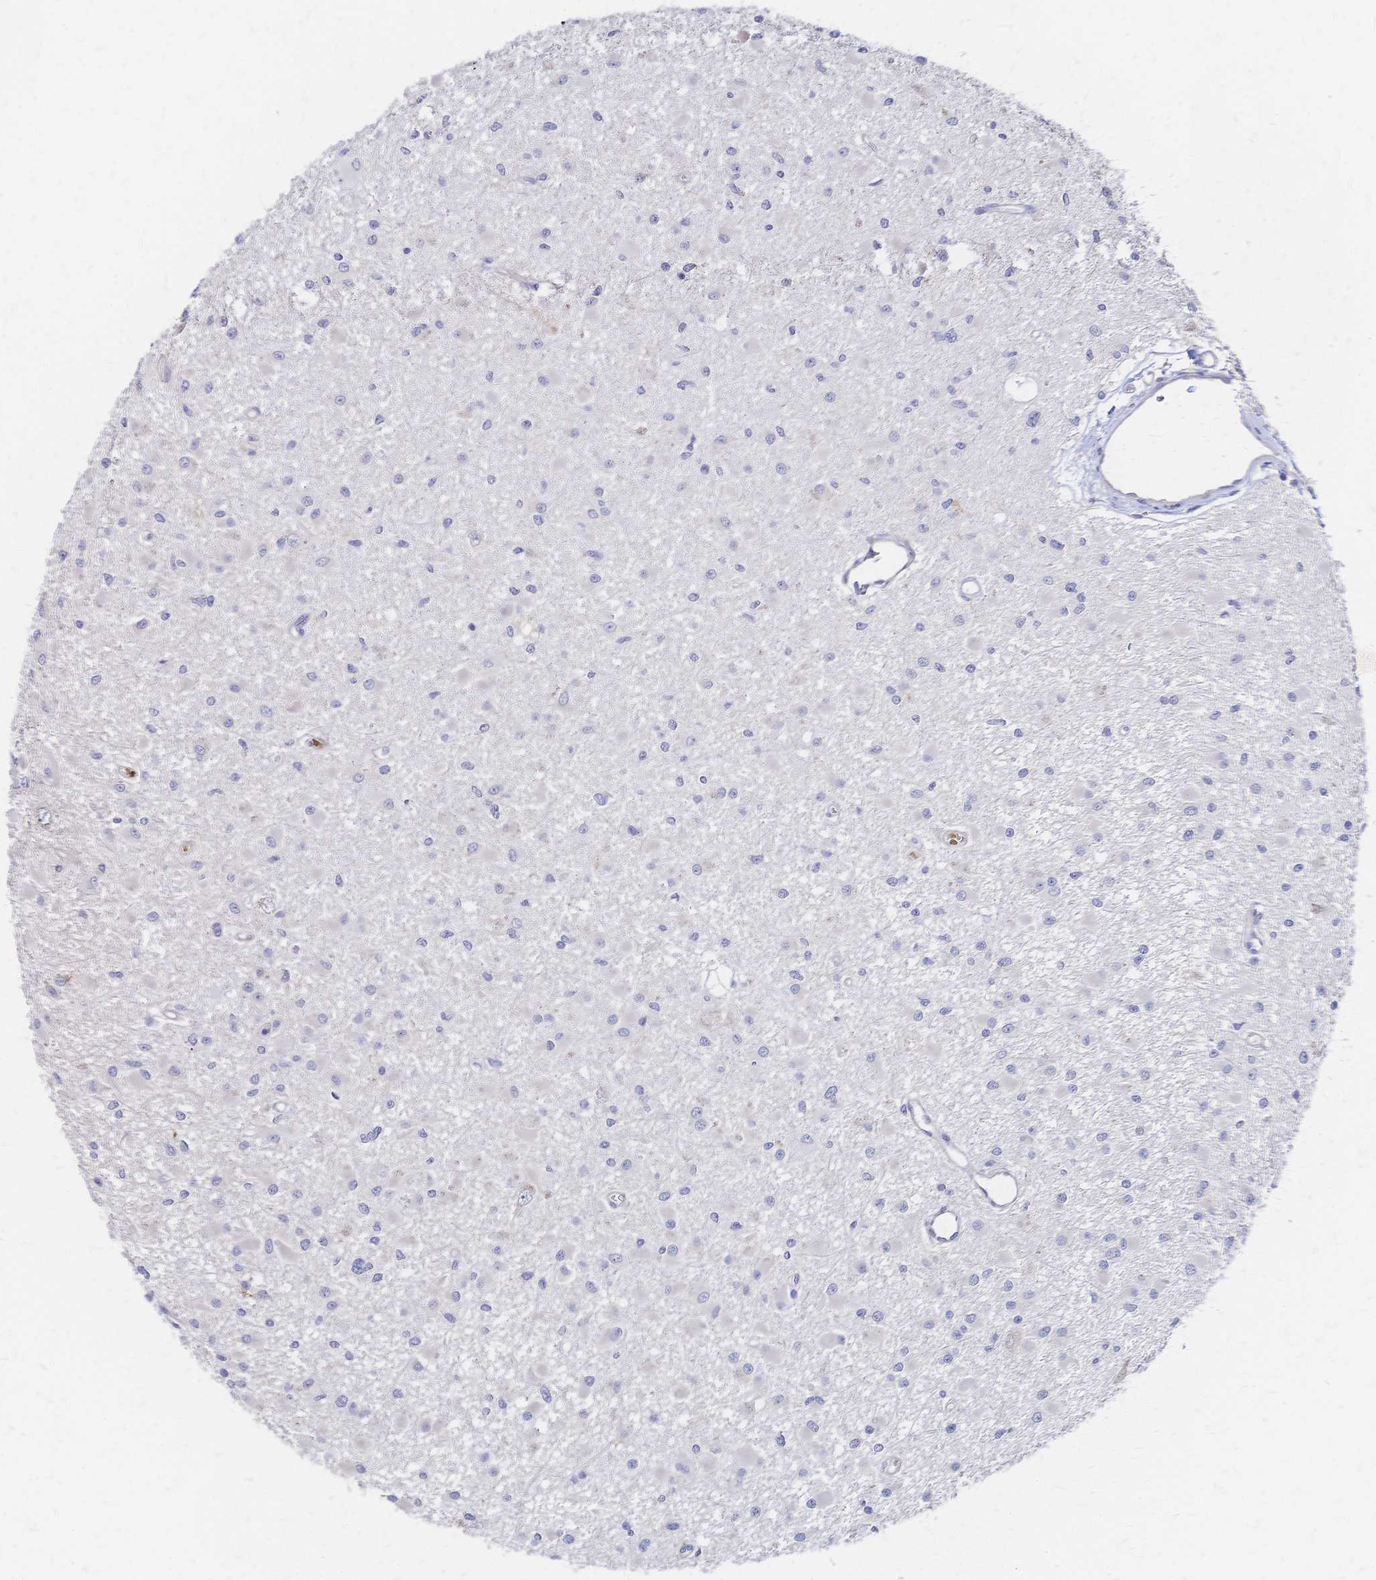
{"staining": {"intensity": "negative", "quantity": "none", "location": "none"}, "tissue": "glioma", "cell_type": "Tumor cells", "image_type": "cancer", "snomed": [{"axis": "morphology", "description": "Glioma, malignant, High grade"}, {"axis": "topography", "description": "Brain"}], "caption": "Immunohistochemistry micrograph of neoplastic tissue: human glioma stained with DAB (3,3'-diaminobenzidine) displays no significant protein staining in tumor cells.", "gene": "SLC5A1", "patient": {"sex": "male", "age": 54}}